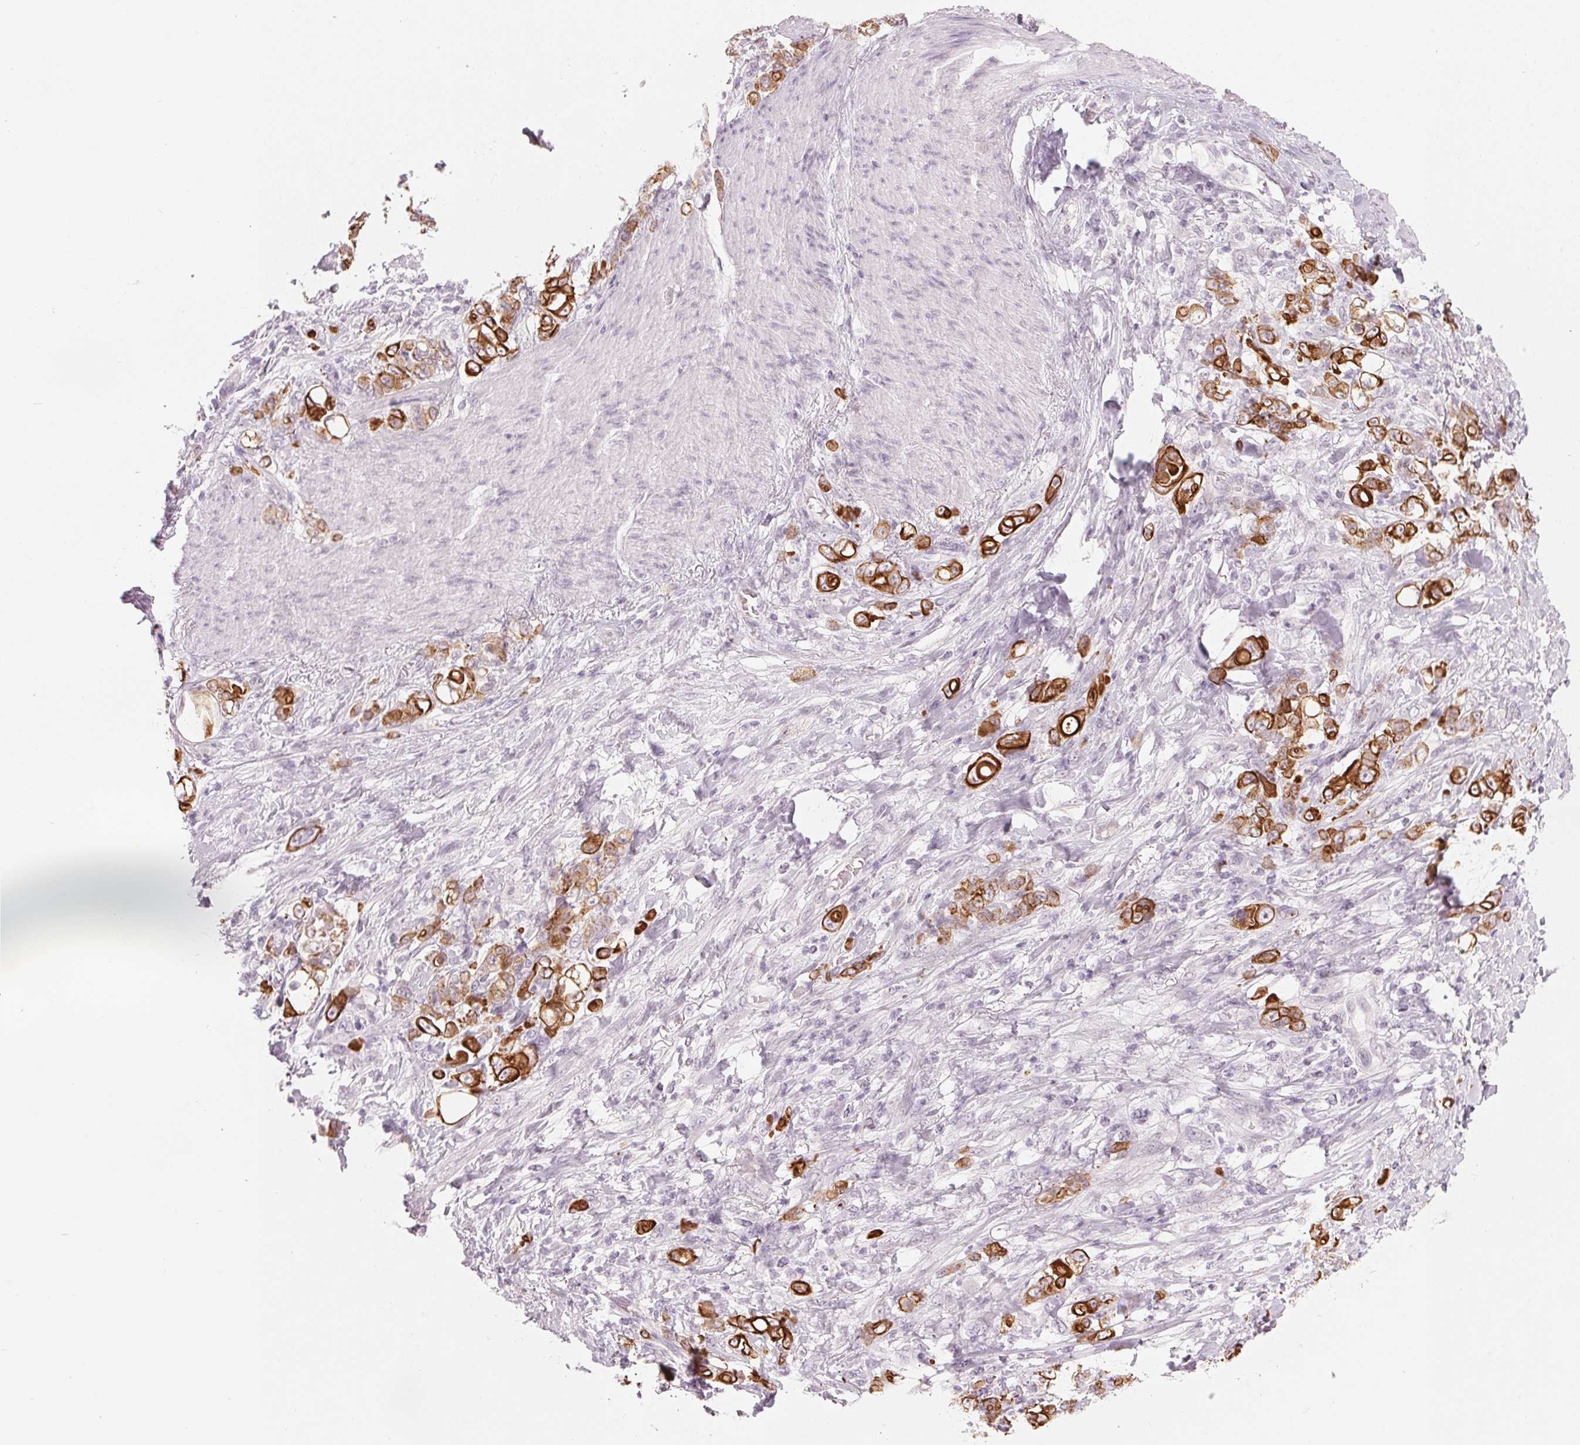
{"staining": {"intensity": "strong", "quantity": "25%-75%", "location": "cytoplasmic/membranous"}, "tissue": "stomach cancer", "cell_type": "Tumor cells", "image_type": "cancer", "snomed": [{"axis": "morphology", "description": "Adenocarcinoma, NOS"}, {"axis": "topography", "description": "Stomach"}], "caption": "The image displays staining of stomach cancer (adenocarcinoma), revealing strong cytoplasmic/membranous protein expression (brown color) within tumor cells.", "gene": "SCTR", "patient": {"sex": "female", "age": 79}}